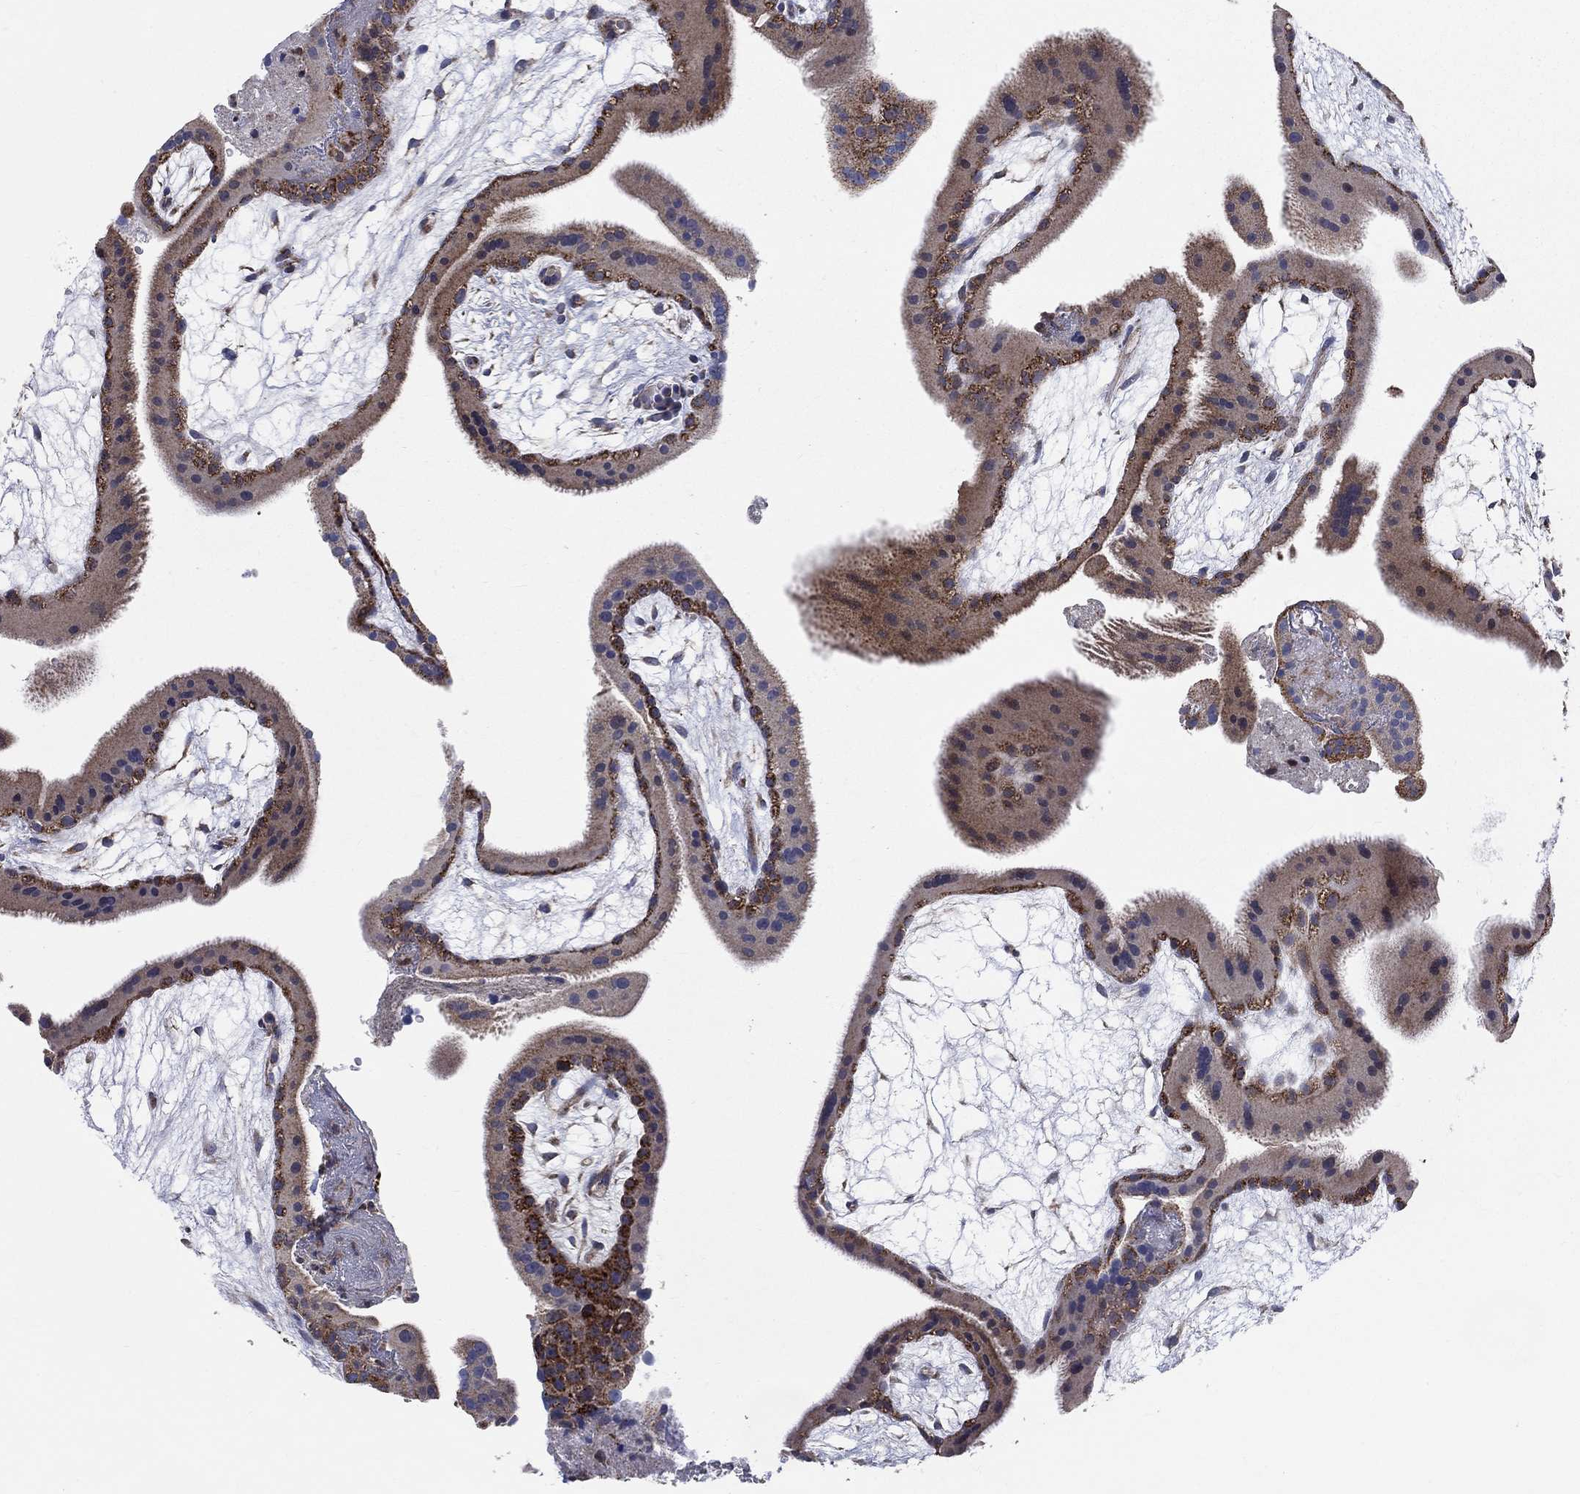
{"staining": {"intensity": "weak", "quantity": "<25%", "location": "cytoplasmic/membranous"}, "tissue": "placenta", "cell_type": "Decidual cells", "image_type": "normal", "snomed": [{"axis": "morphology", "description": "Normal tissue, NOS"}, {"axis": "topography", "description": "Placenta"}], "caption": "A high-resolution photomicrograph shows immunohistochemistry (IHC) staining of unremarkable placenta, which reveals no significant expression in decidual cells.", "gene": "NME7", "patient": {"sex": "female", "age": 19}}